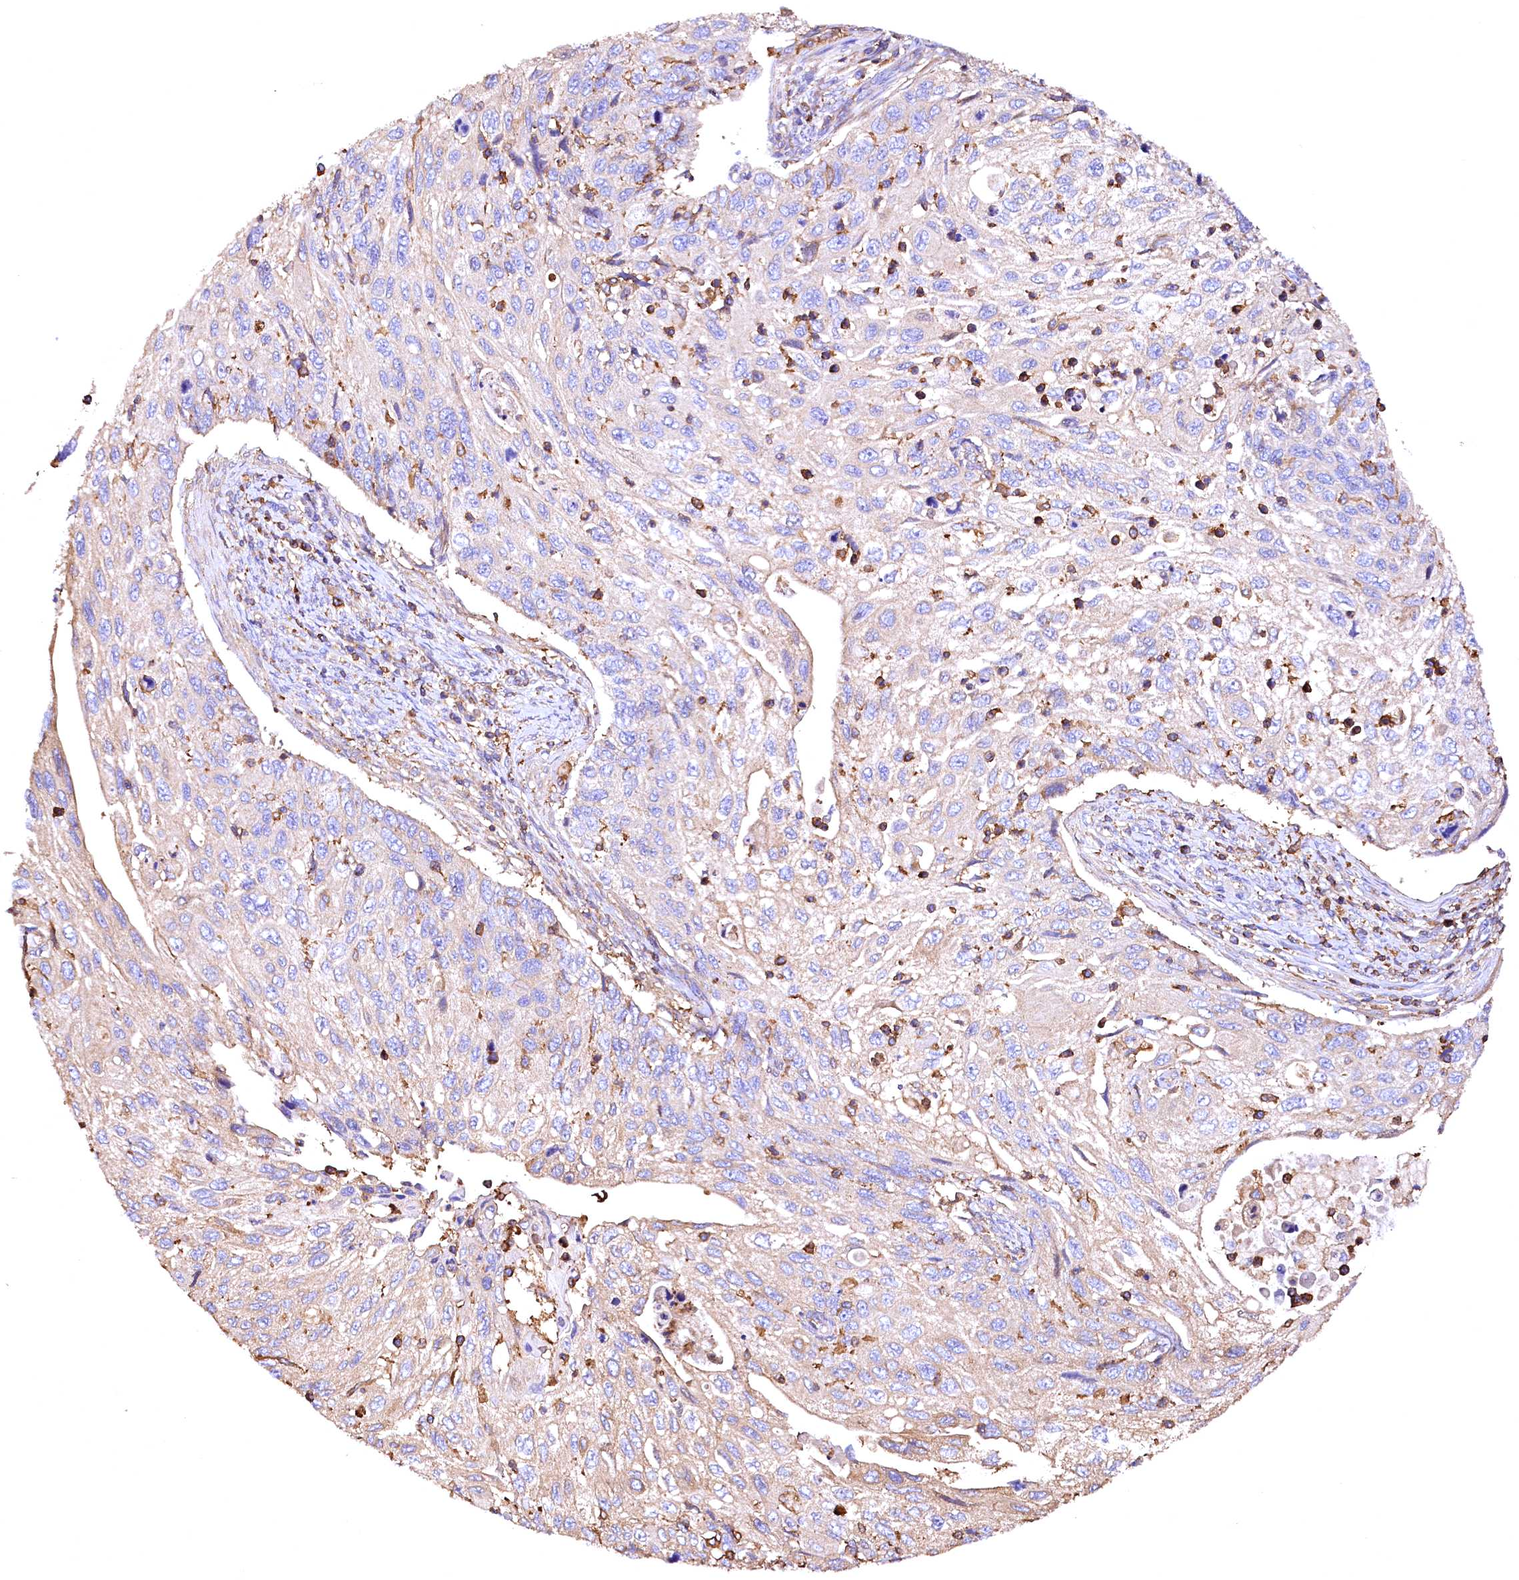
{"staining": {"intensity": "negative", "quantity": "none", "location": "none"}, "tissue": "cervical cancer", "cell_type": "Tumor cells", "image_type": "cancer", "snomed": [{"axis": "morphology", "description": "Squamous cell carcinoma, NOS"}, {"axis": "topography", "description": "Cervix"}], "caption": "Immunohistochemistry (IHC) histopathology image of neoplastic tissue: human squamous cell carcinoma (cervical) stained with DAB (3,3'-diaminobenzidine) exhibits no significant protein staining in tumor cells.", "gene": "RARS2", "patient": {"sex": "female", "age": 70}}